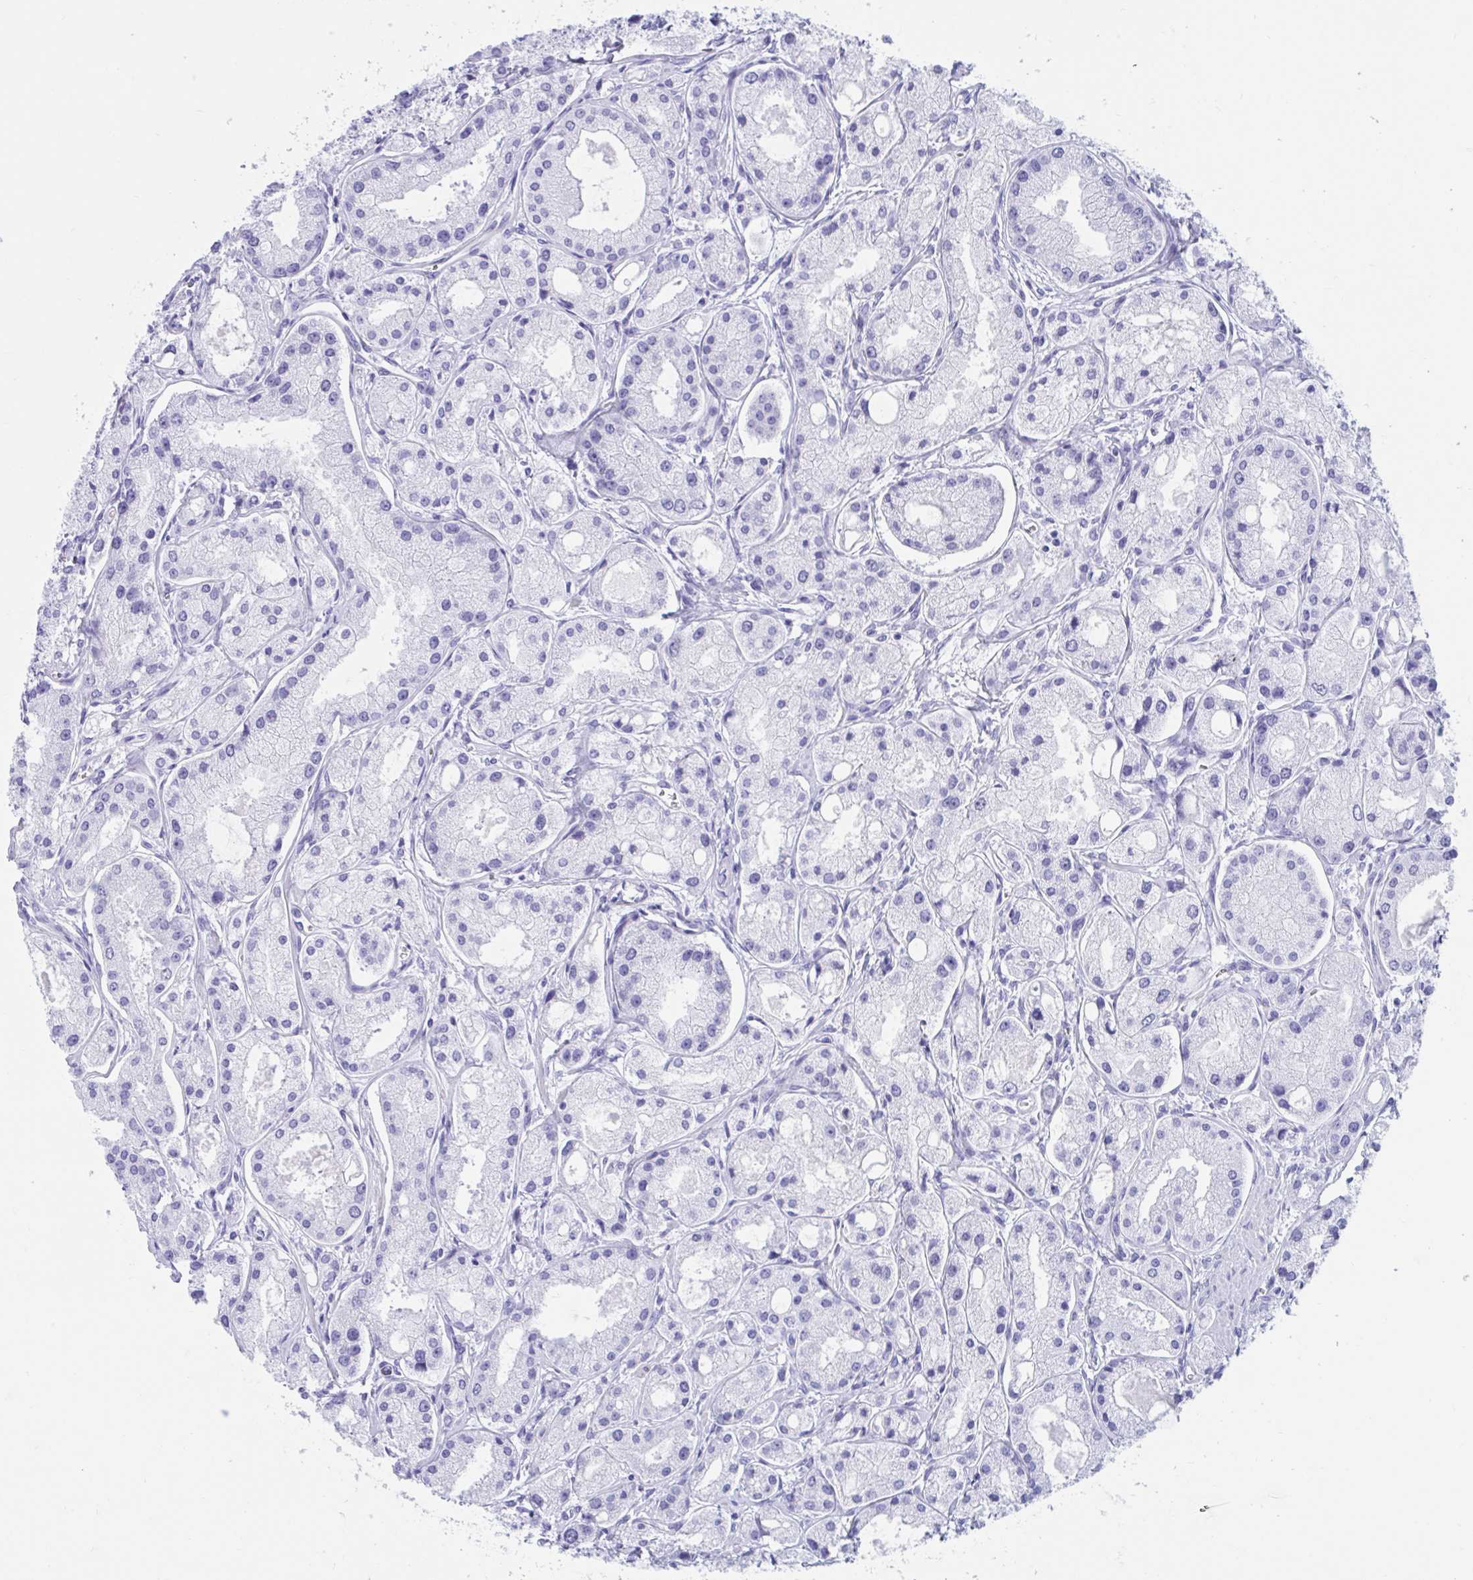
{"staining": {"intensity": "negative", "quantity": "none", "location": "none"}, "tissue": "prostate cancer", "cell_type": "Tumor cells", "image_type": "cancer", "snomed": [{"axis": "morphology", "description": "Adenocarcinoma, High grade"}, {"axis": "topography", "description": "Prostate"}], "caption": "Prostate adenocarcinoma (high-grade) stained for a protein using immunohistochemistry (IHC) demonstrates no expression tumor cells.", "gene": "TMEM35A", "patient": {"sex": "male", "age": 66}}